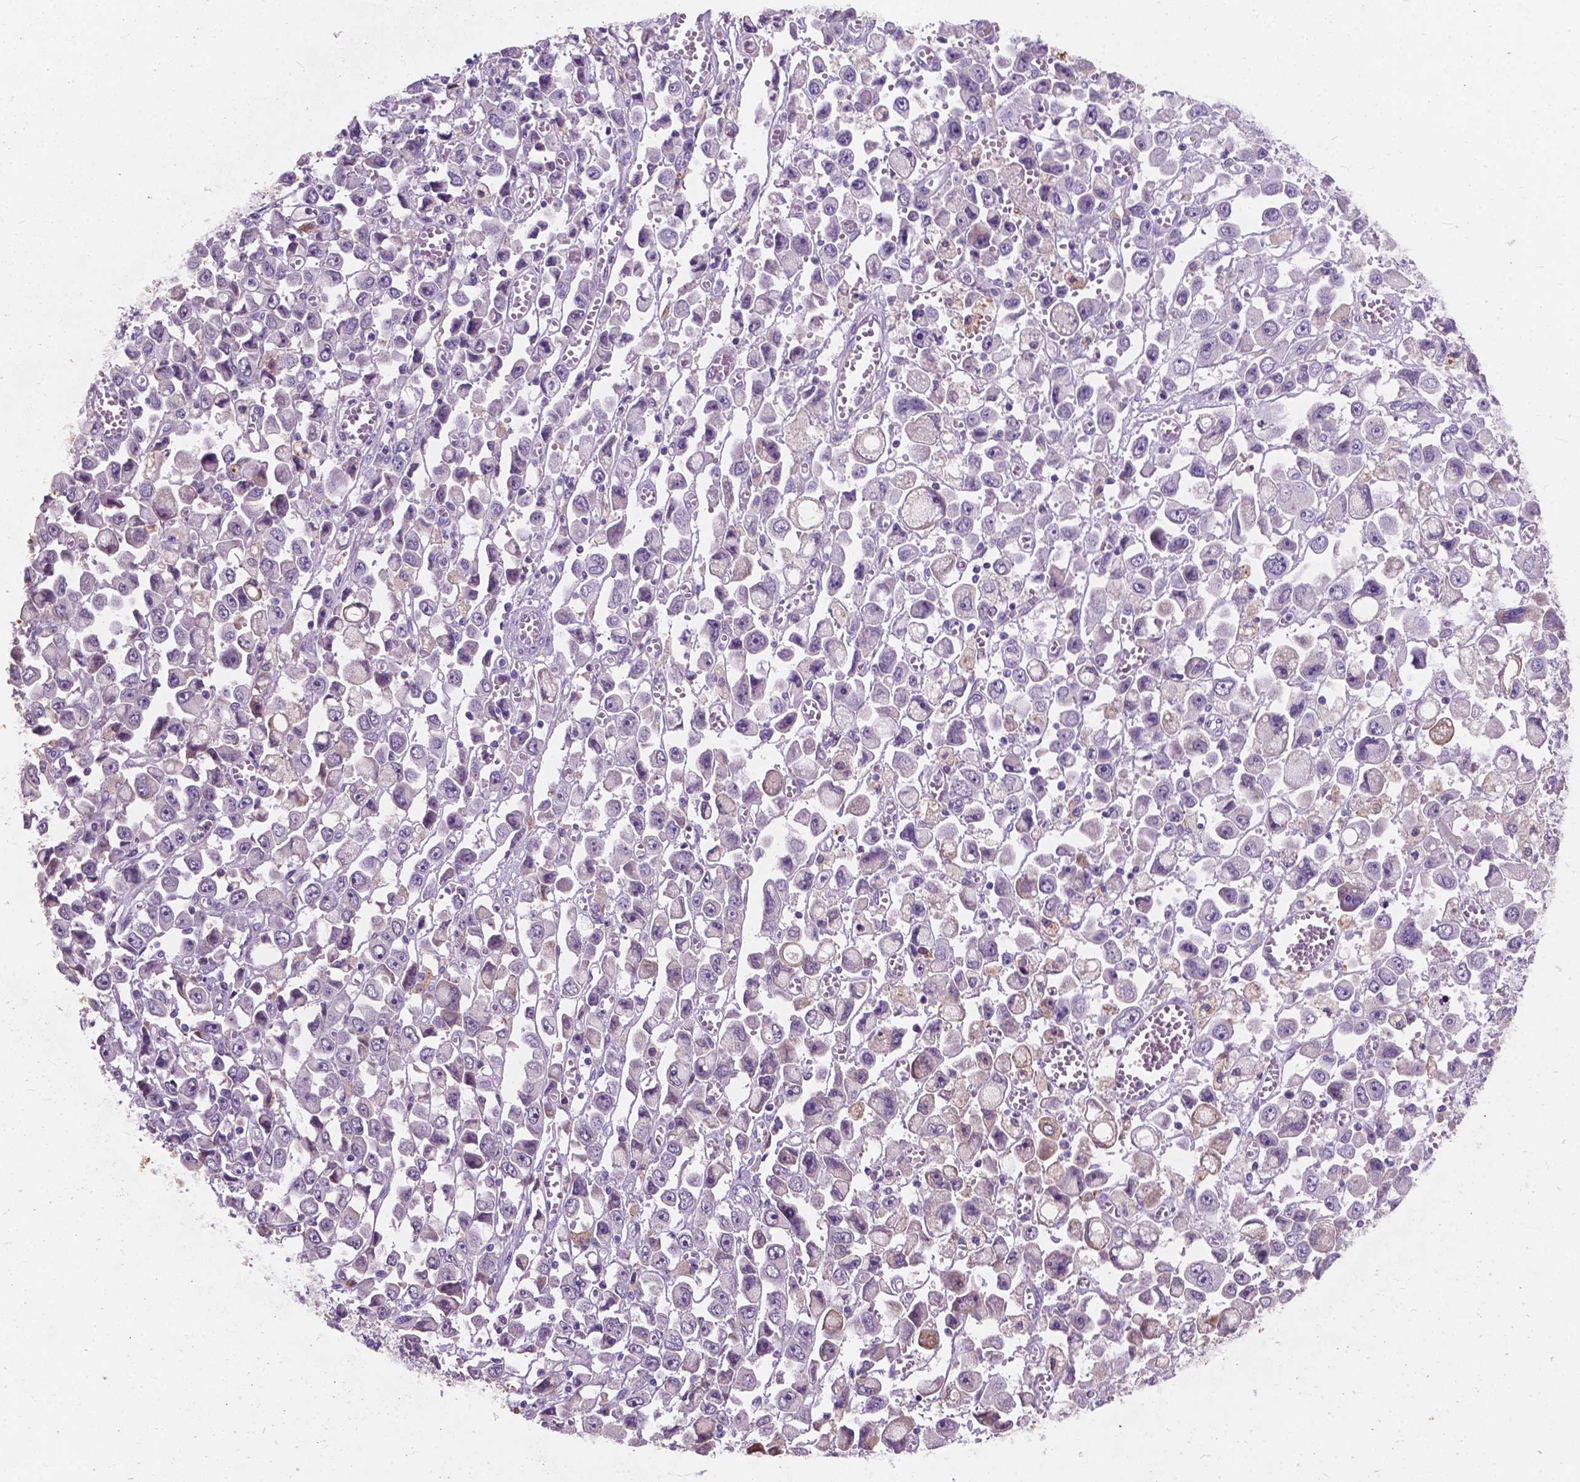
{"staining": {"intensity": "negative", "quantity": "none", "location": "none"}, "tissue": "stomach cancer", "cell_type": "Tumor cells", "image_type": "cancer", "snomed": [{"axis": "morphology", "description": "Adenocarcinoma, NOS"}, {"axis": "topography", "description": "Stomach, upper"}], "caption": "Micrograph shows no protein positivity in tumor cells of stomach cancer (adenocarcinoma) tissue.", "gene": "IREB2", "patient": {"sex": "male", "age": 70}}